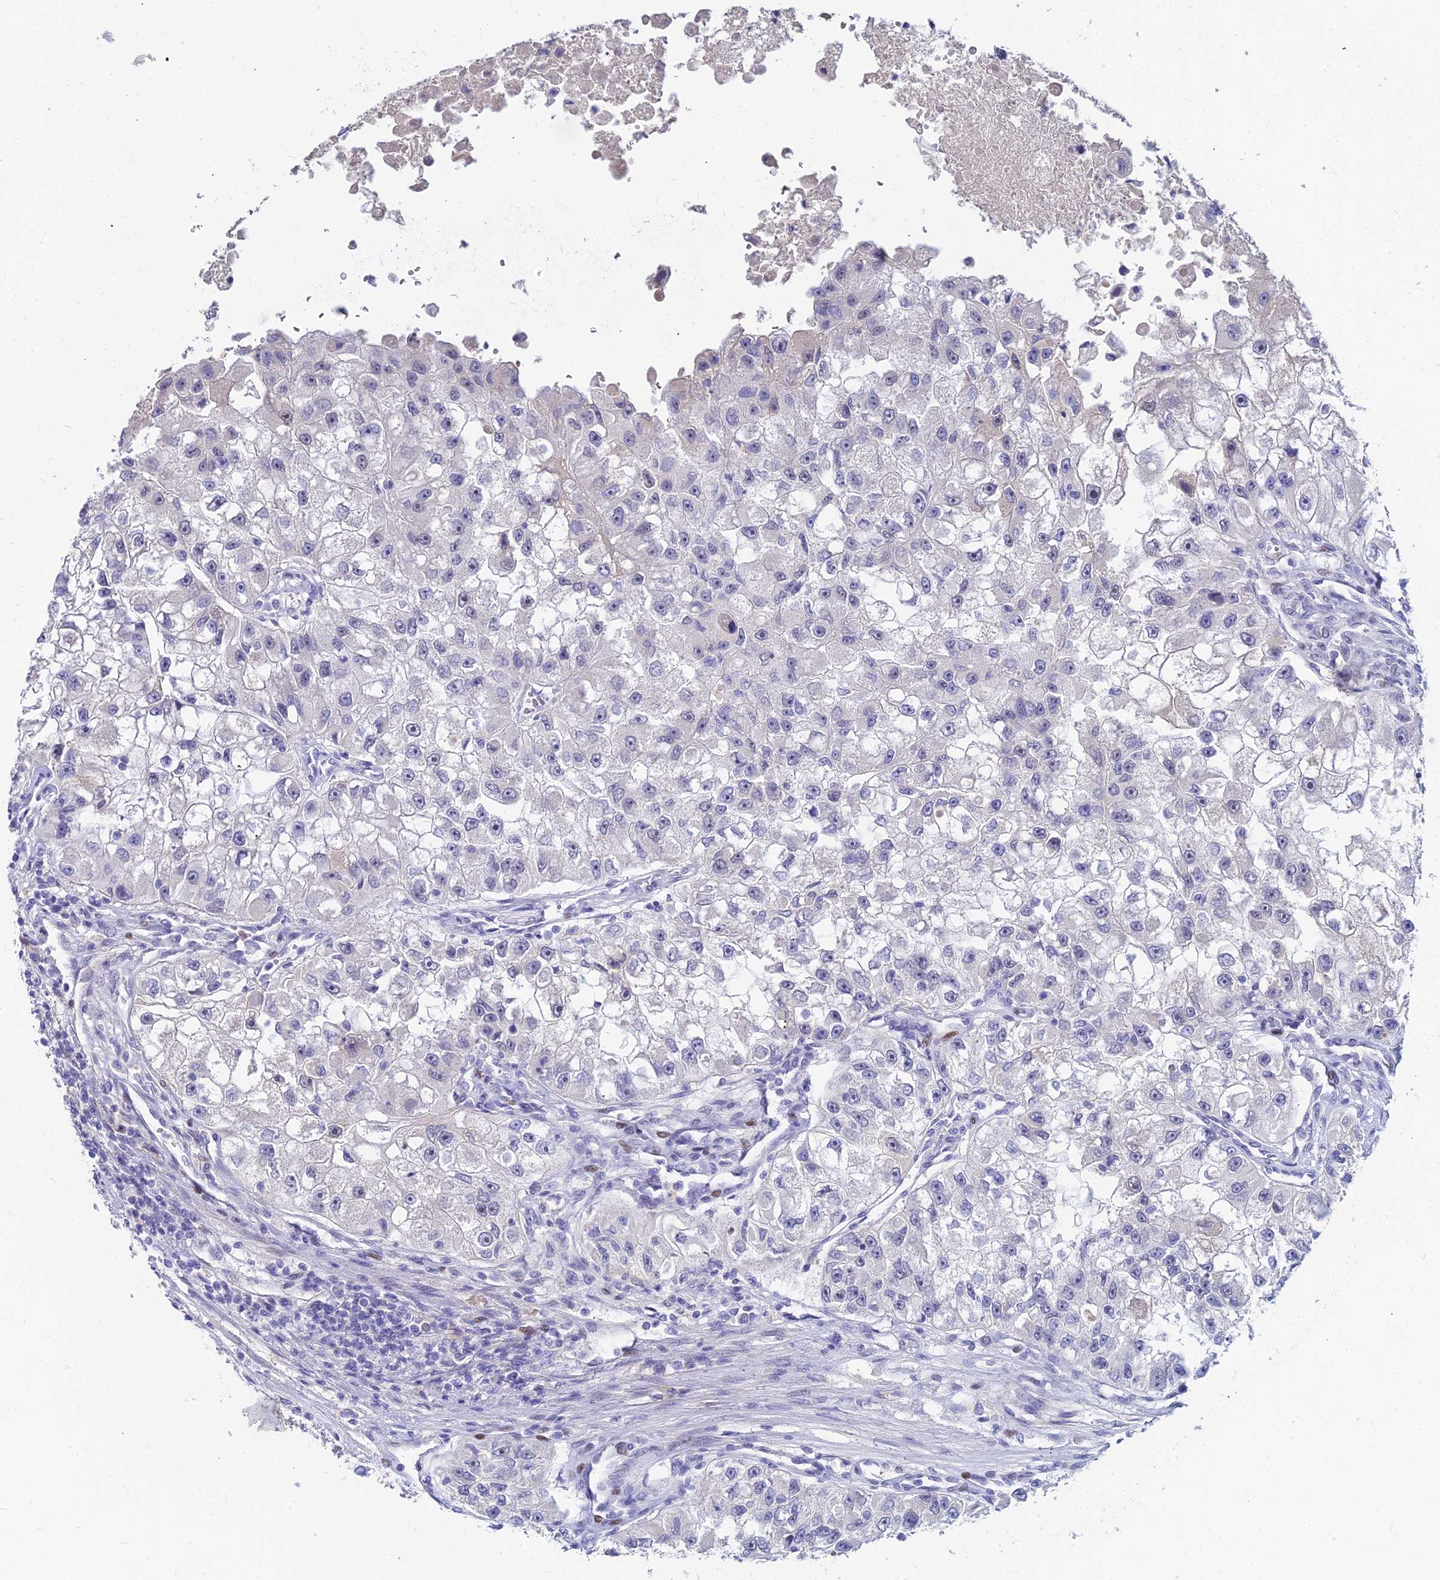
{"staining": {"intensity": "negative", "quantity": "none", "location": "none"}, "tissue": "renal cancer", "cell_type": "Tumor cells", "image_type": "cancer", "snomed": [{"axis": "morphology", "description": "Adenocarcinoma, NOS"}, {"axis": "topography", "description": "Kidney"}], "caption": "This is an immunohistochemistry micrograph of renal adenocarcinoma. There is no staining in tumor cells.", "gene": "GOLGA6D", "patient": {"sex": "male", "age": 63}}